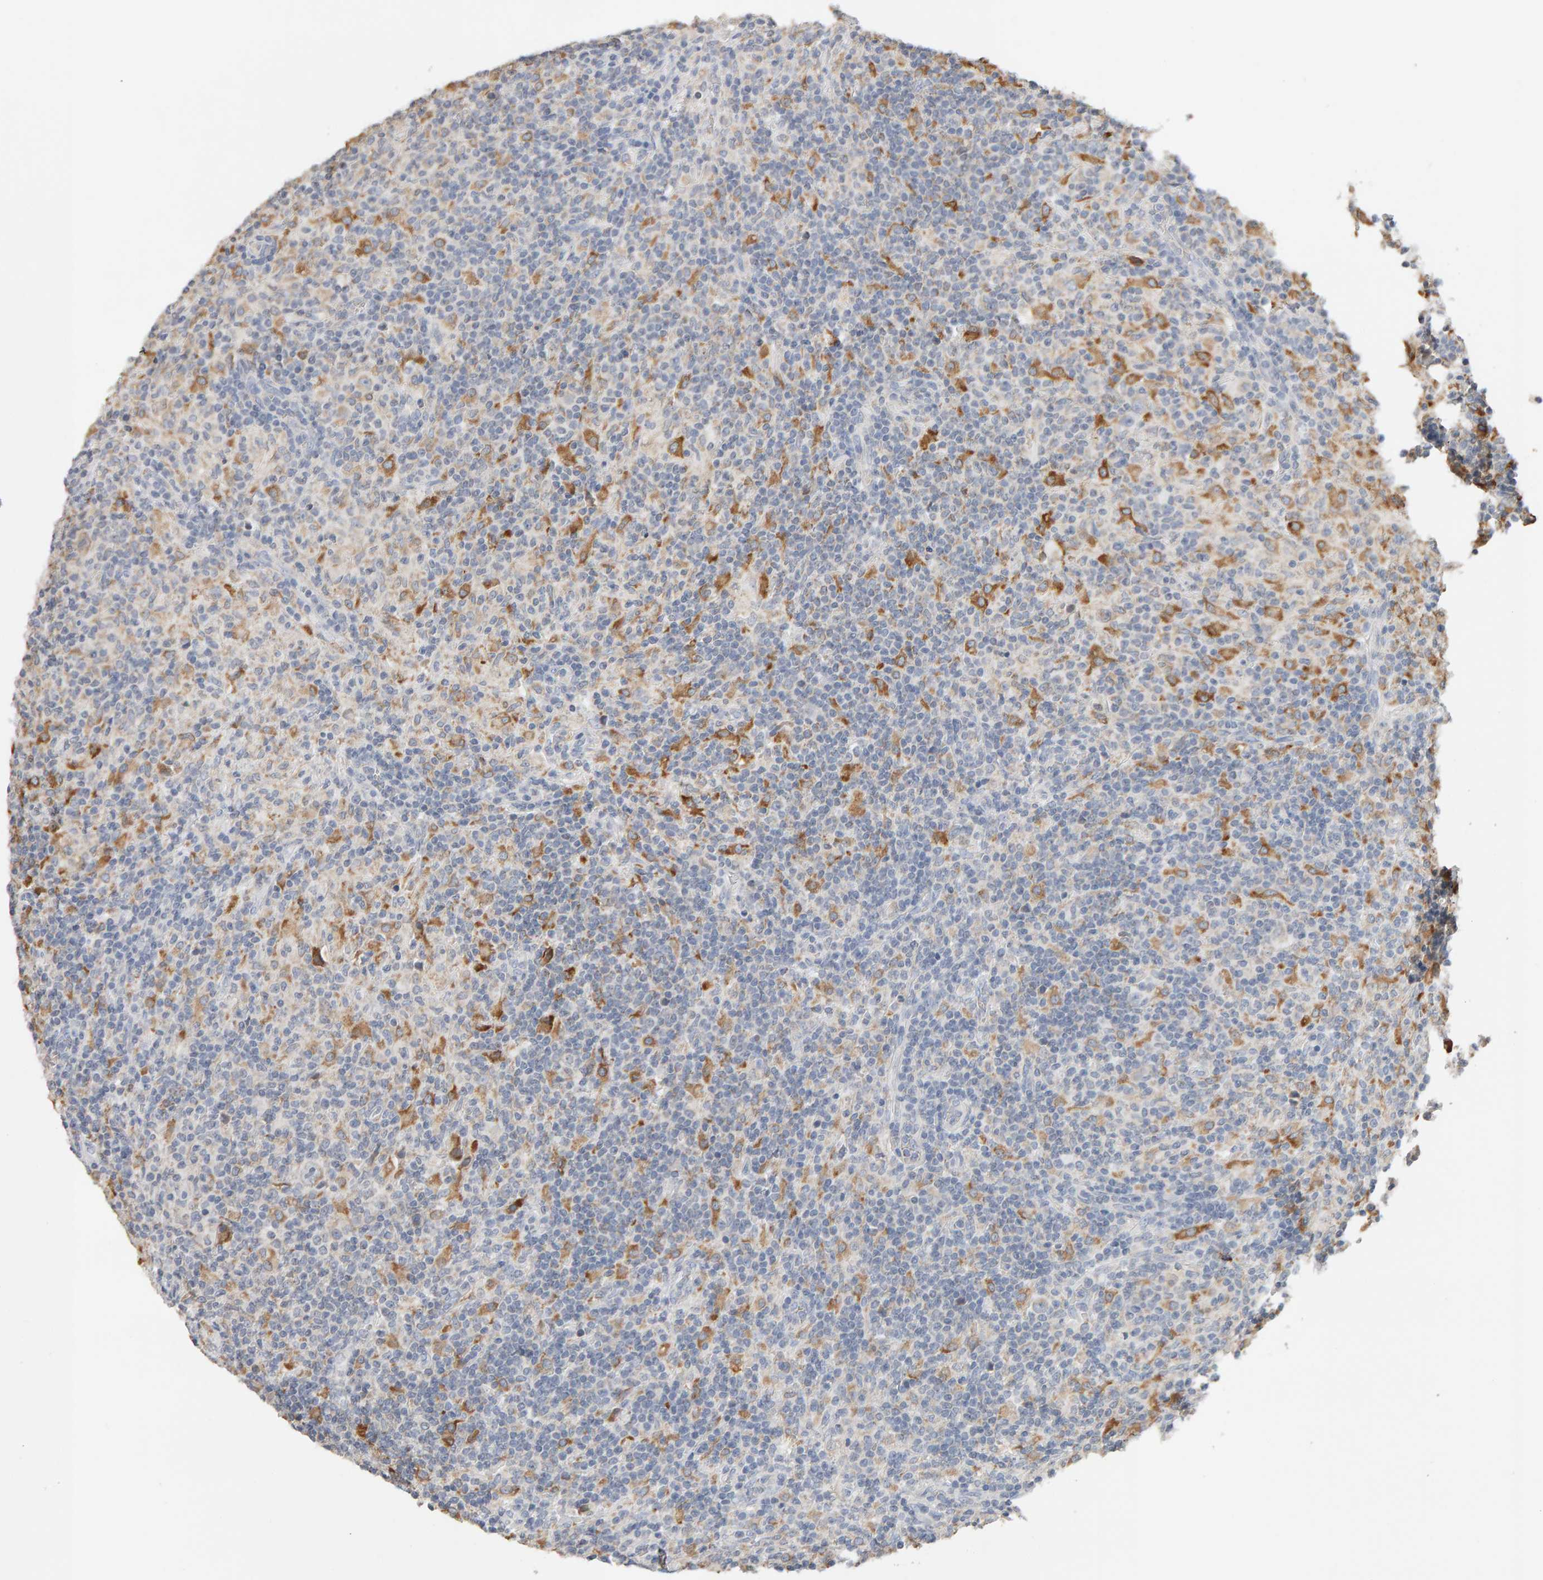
{"staining": {"intensity": "negative", "quantity": "none", "location": "none"}, "tissue": "lymphoma", "cell_type": "Tumor cells", "image_type": "cancer", "snomed": [{"axis": "morphology", "description": "Hodgkin's disease, NOS"}, {"axis": "topography", "description": "Lymph node"}], "caption": "Tumor cells are negative for brown protein staining in lymphoma.", "gene": "SGPL1", "patient": {"sex": "male", "age": 70}}